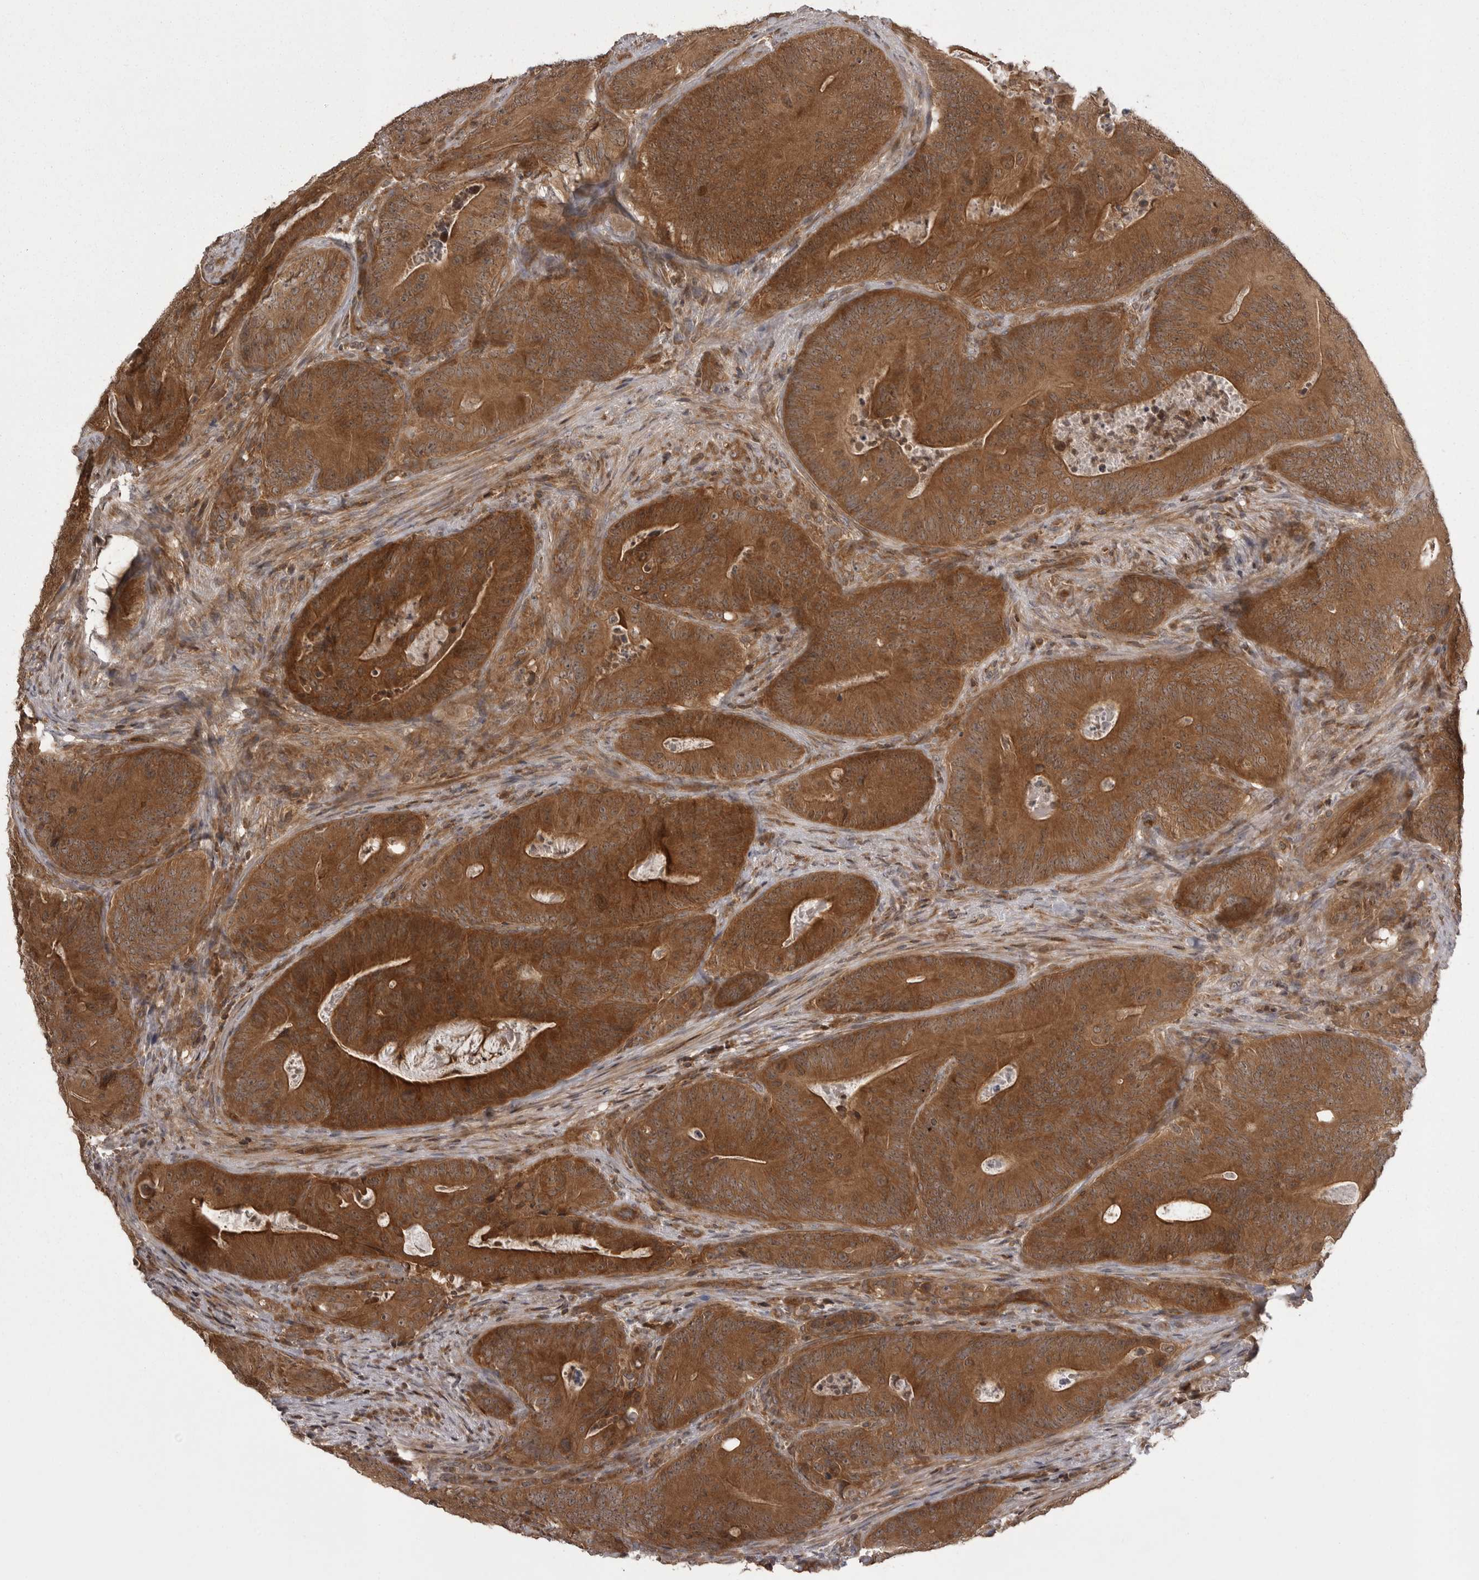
{"staining": {"intensity": "moderate", "quantity": ">75%", "location": "cytoplasmic/membranous"}, "tissue": "colorectal cancer", "cell_type": "Tumor cells", "image_type": "cancer", "snomed": [{"axis": "morphology", "description": "Normal tissue, NOS"}, {"axis": "topography", "description": "Colon"}], "caption": "This histopathology image displays colorectal cancer stained with immunohistochemistry to label a protein in brown. The cytoplasmic/membranous of tumor cells show moderate positivity for the protein. Nuclei are counter-stained blue.", "gene": "STK24", "patient": {"sex": "female", "age": 82}}